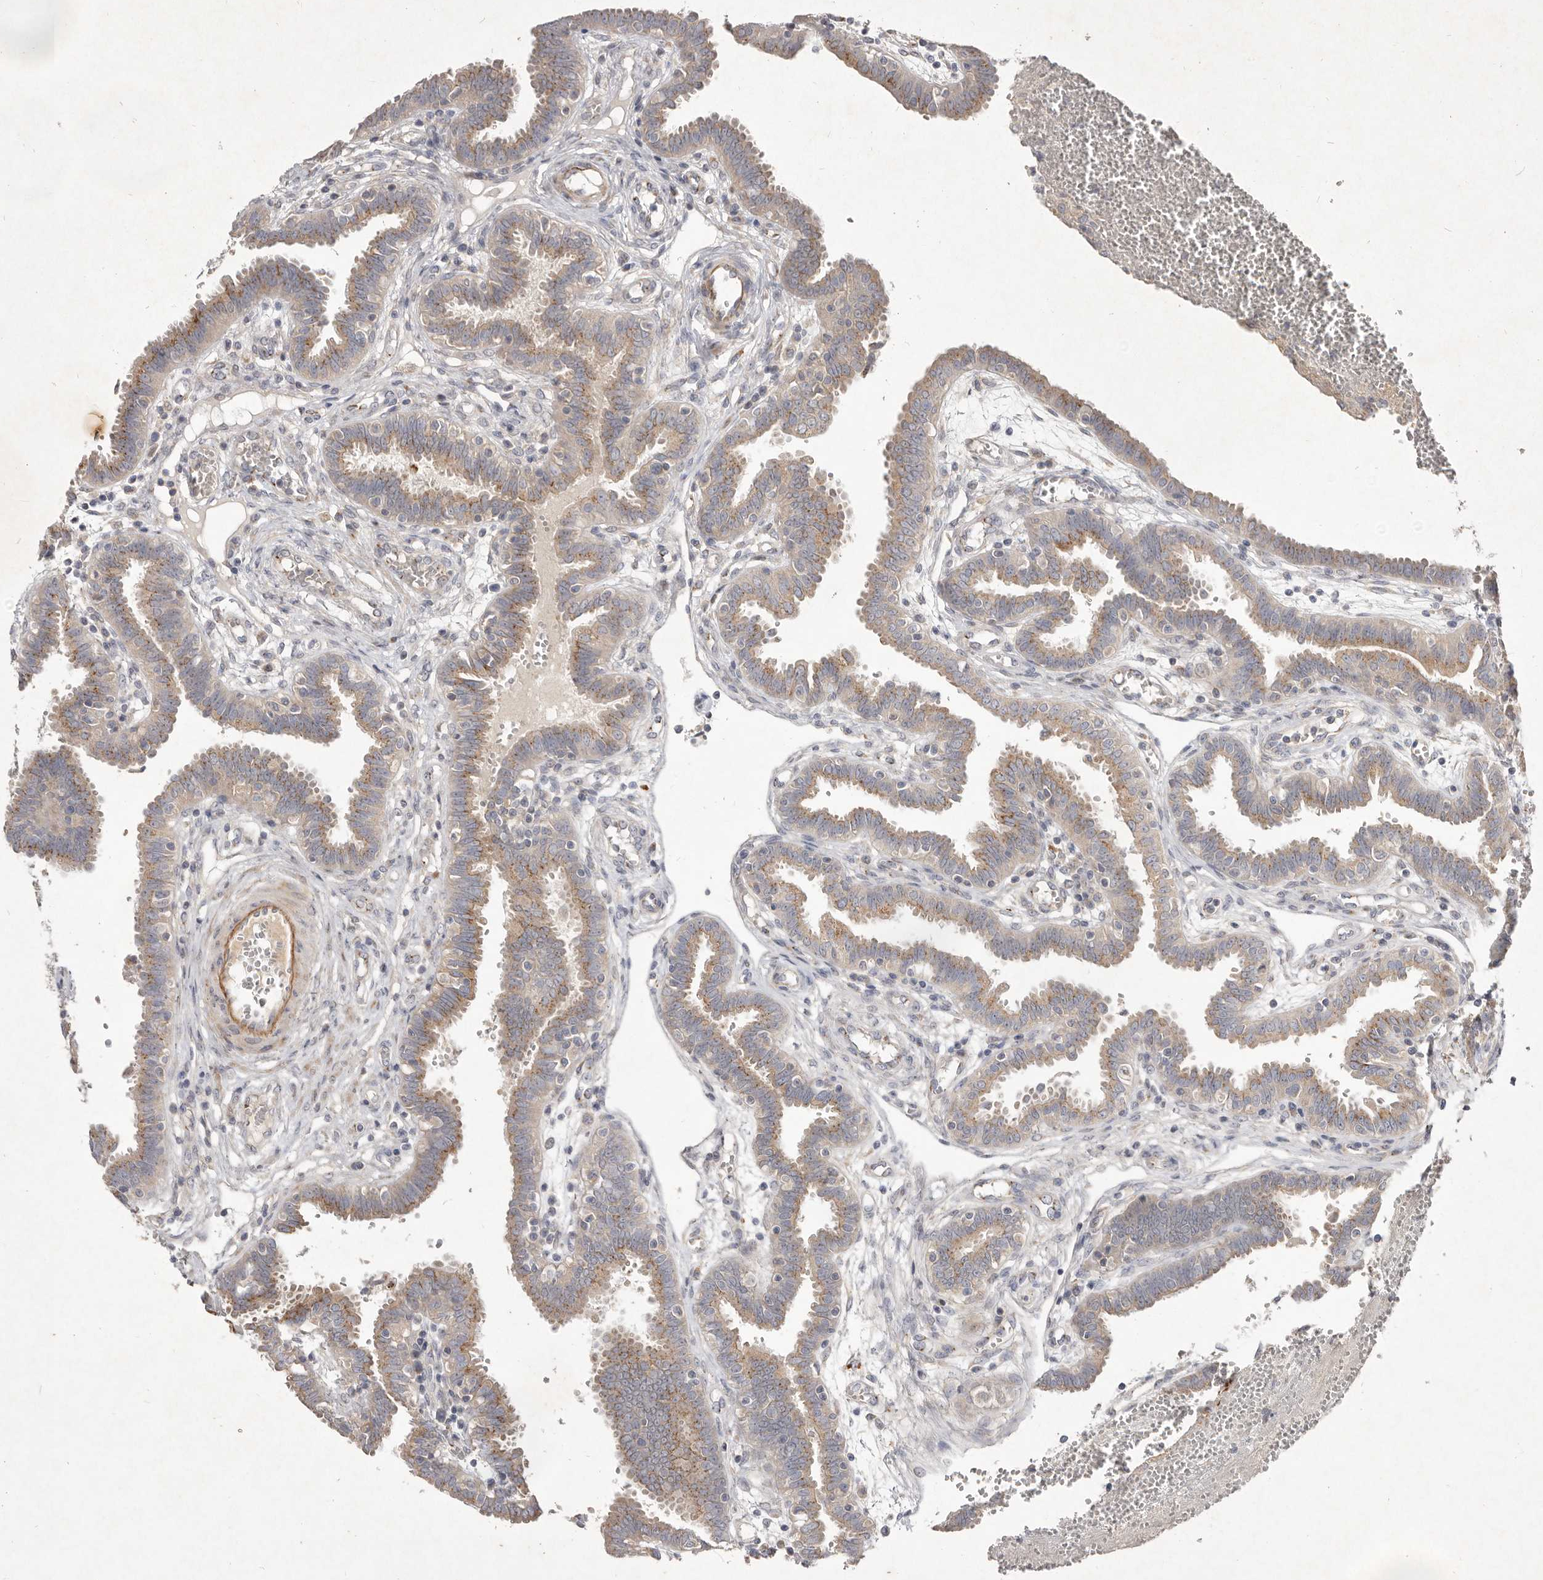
{"staining": {"intensity": "moderate", "quantity": ">75%", "location": "cytoplasmic/membranous"}, "tissue": "fallopian tube", "cell_type": "Glandular cells", "image_type": "normal", "snomed": [{"axis": "morphology", "description": "Normal tissue, NOS"}, {"axis": "topography", "description": "Fallopian tube"}, {"axis": "topography", "description": "Placenta"}], "caption": "High-power microscopy captured an immunohistochemistry image of unremarkable fallopian tube, revealing moderate cytoplasmic/membranous staining in about >75% of glandular cells.", "gene": "USP24", "patient": {"sex": "female", "age": 32}}